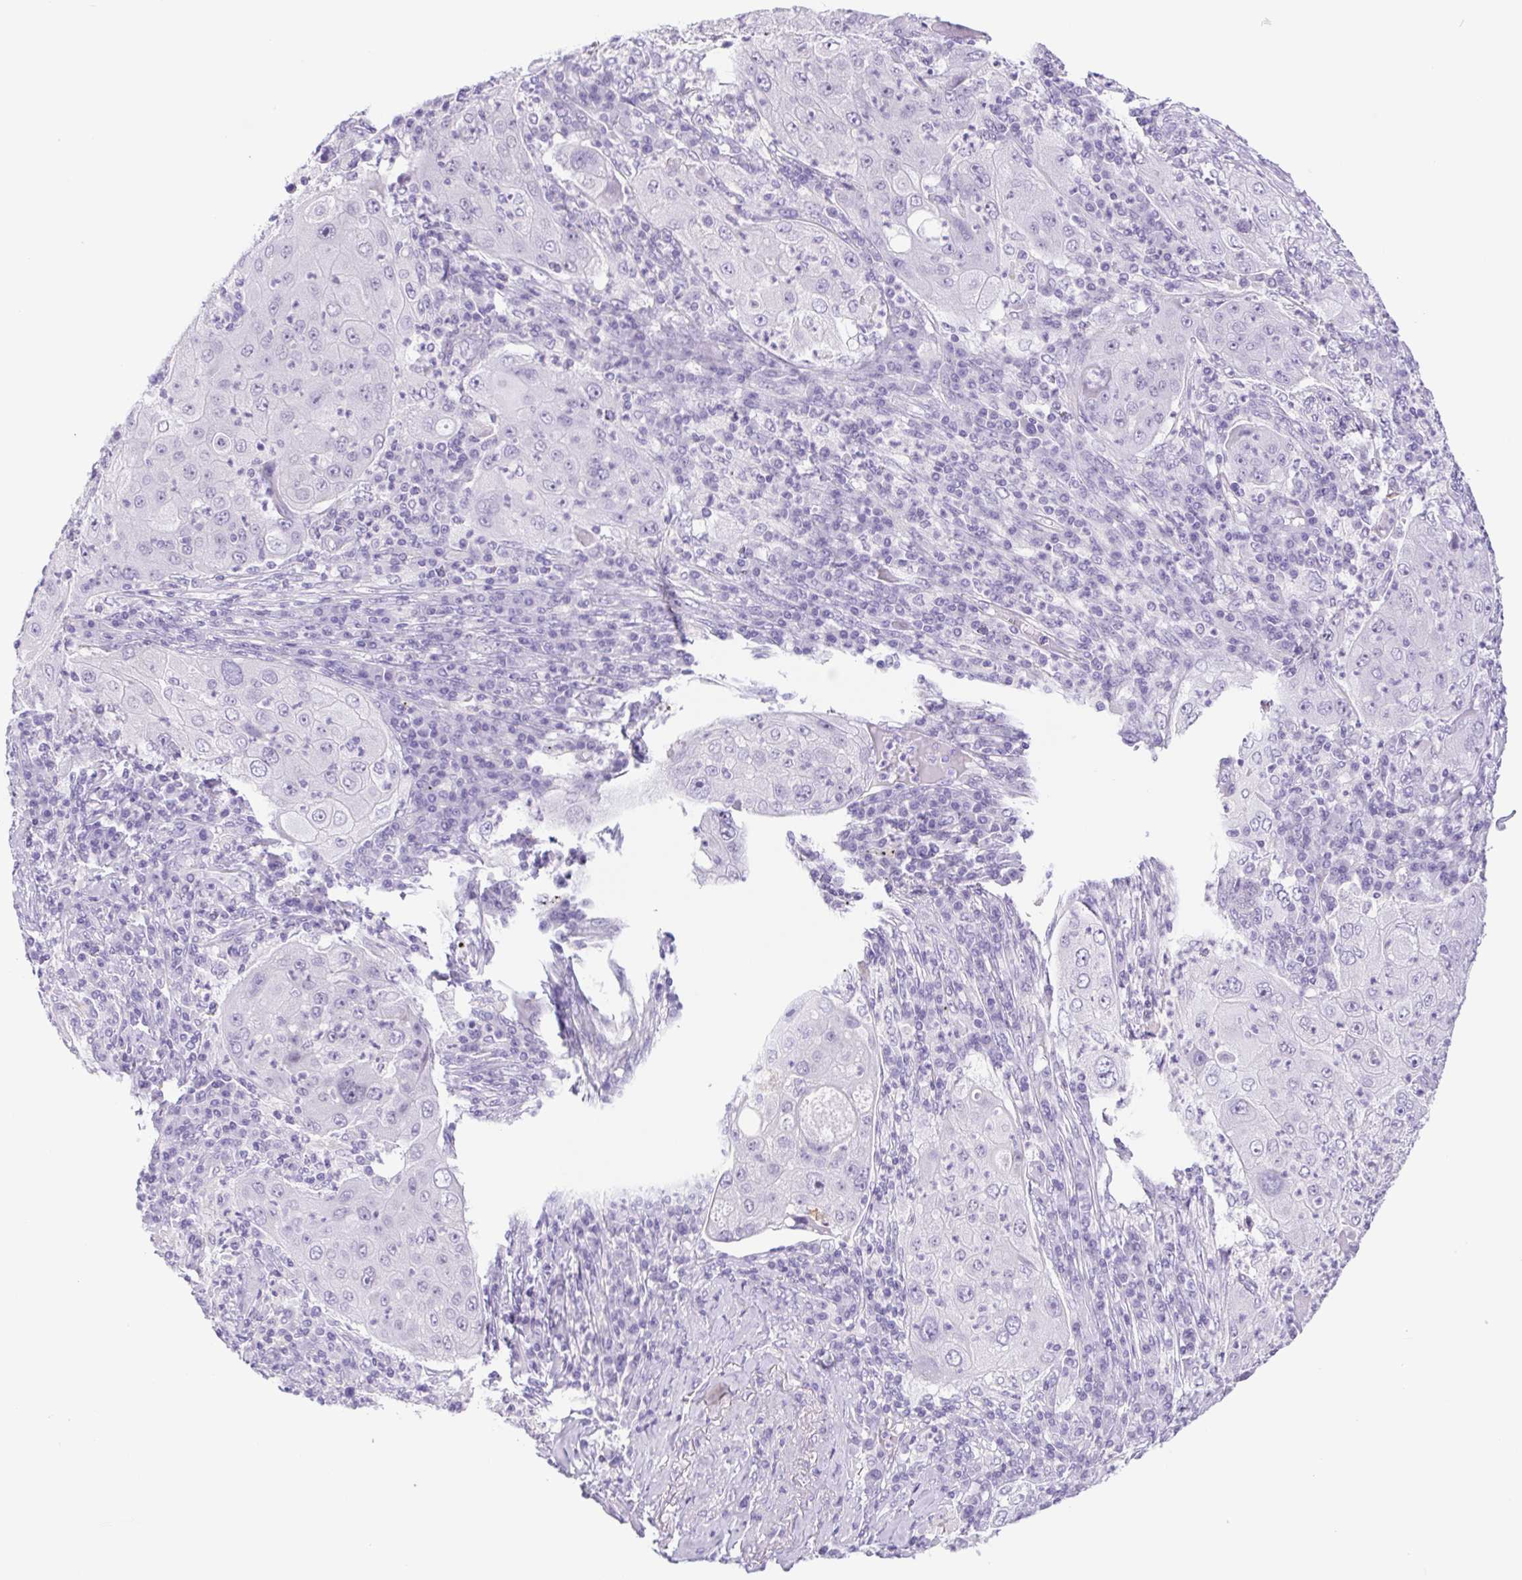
{"staining": {"intensity": "negative", "quantity": "none", "location": "none"}, "tissue": "lung cancer", "cell_type": "Tumor cells", "image_type": "cancer", "snomed": [{"axis": "morphology", "description": "Squamous cell carcinoma, NOS"}, {"axis": "topography", "description": "Lung"}], "caption": "Tumor cells show no significant protein staining in squamous cell carcinoma (lung). (DAB (3,3'-diaminobenzidine) IHC visualized using brightfield microscopy, high magnification).", "gene": "CYP21A2", "patient": {"sex": "female", "age": 59}}